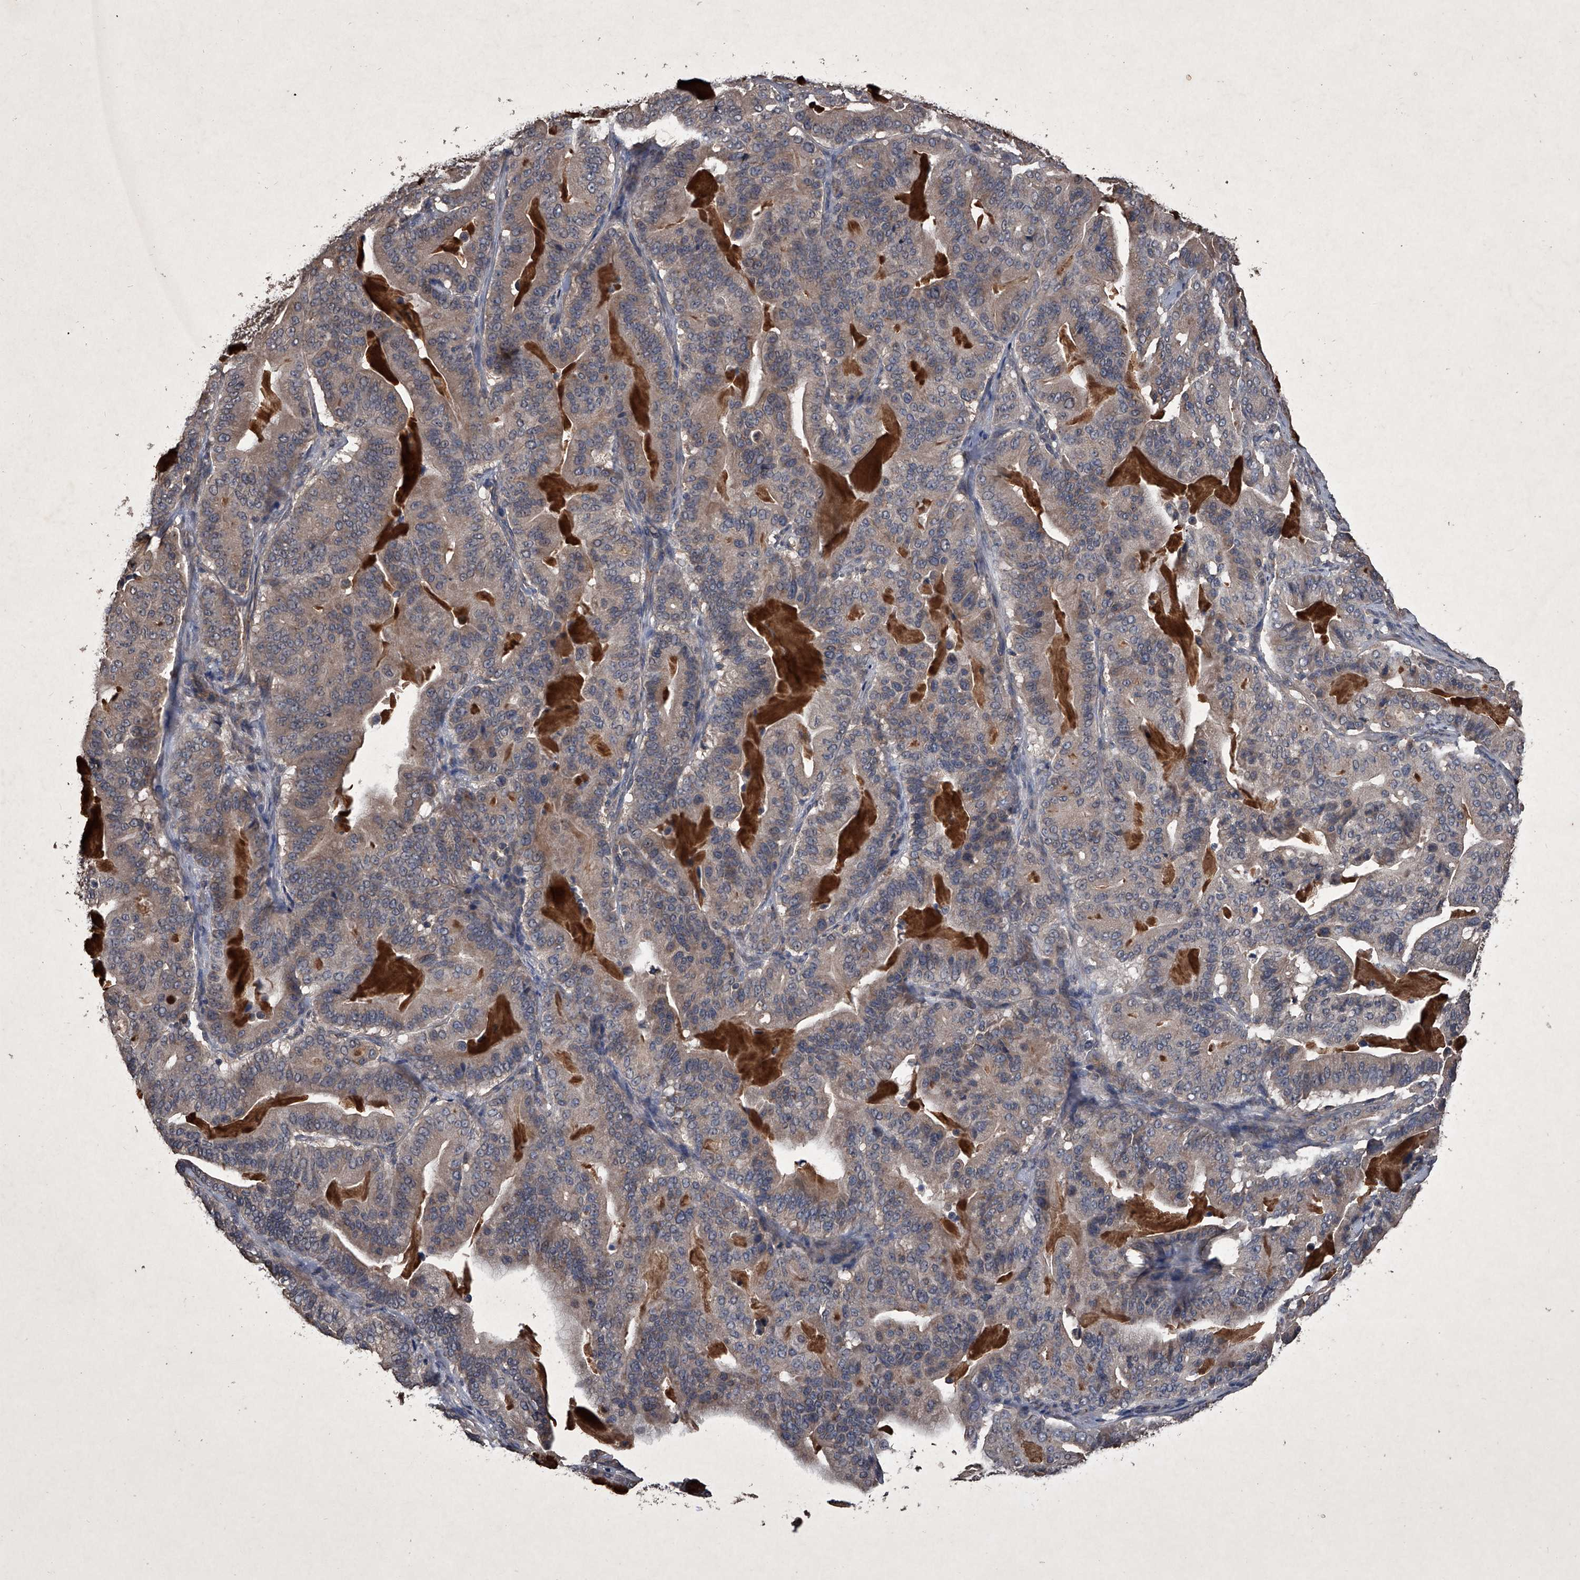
{"staining": {"intensity": "weak", "quantity": ">75%", "location": "cytoplasmic/membranous"}, "tissue": "pancreatic cancer", "cell_type": "Tumor cells", "image_type": "cancer", "snomed": [{"axis": "morphology", "description": "Adenocarcinoma, NOS"}, {"axis": "topography", "description": "Pancreas"}], "caption": "Brown immunohistochemical staining in human pancreatic cancer (adenocarcinoma) displays weak cytoplasmic/membranous expression in approximately >75% of tumor cells.", "gene": "MAPKAP1", "patient": {"sex": "male", "age": 63}}